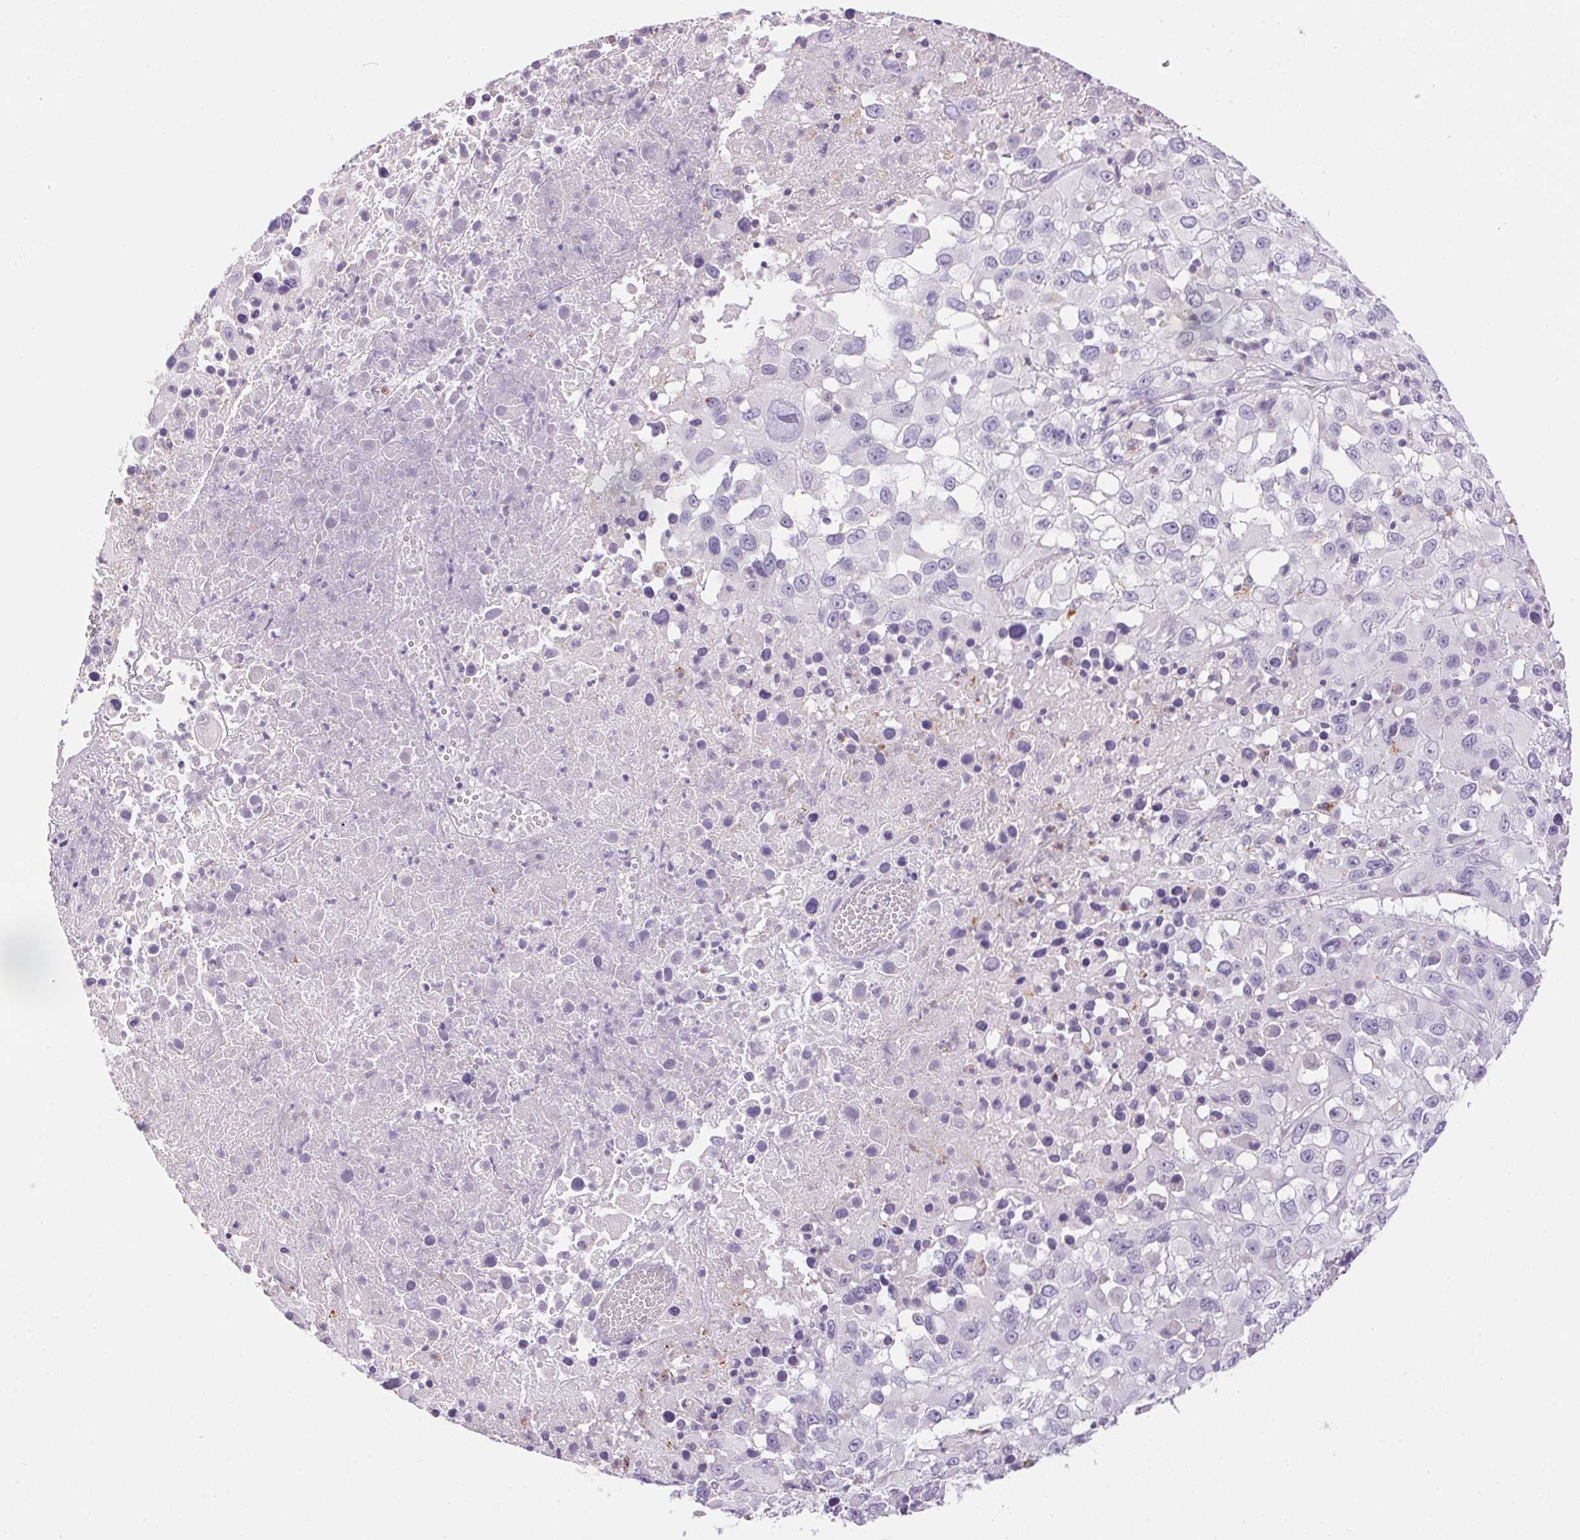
{"staining": {"intensity": "negative", "quantity": "none", "location": "none"}, "tissue": "melanoma", "cell_type": "Tumor cells", "image_type": "cancer", "snomed": [{"axis": "morphology", "description": "Malignant melanoma, Metastatic site"}, {"axis": "topography", "description": "Soft tissue"}], "caption": "Photomicrograph shows no protein expression in tumor cells of melanoma tissue.", "gene": "PNLIPRP3", "patient": {"sex": "male", "age": 50}}